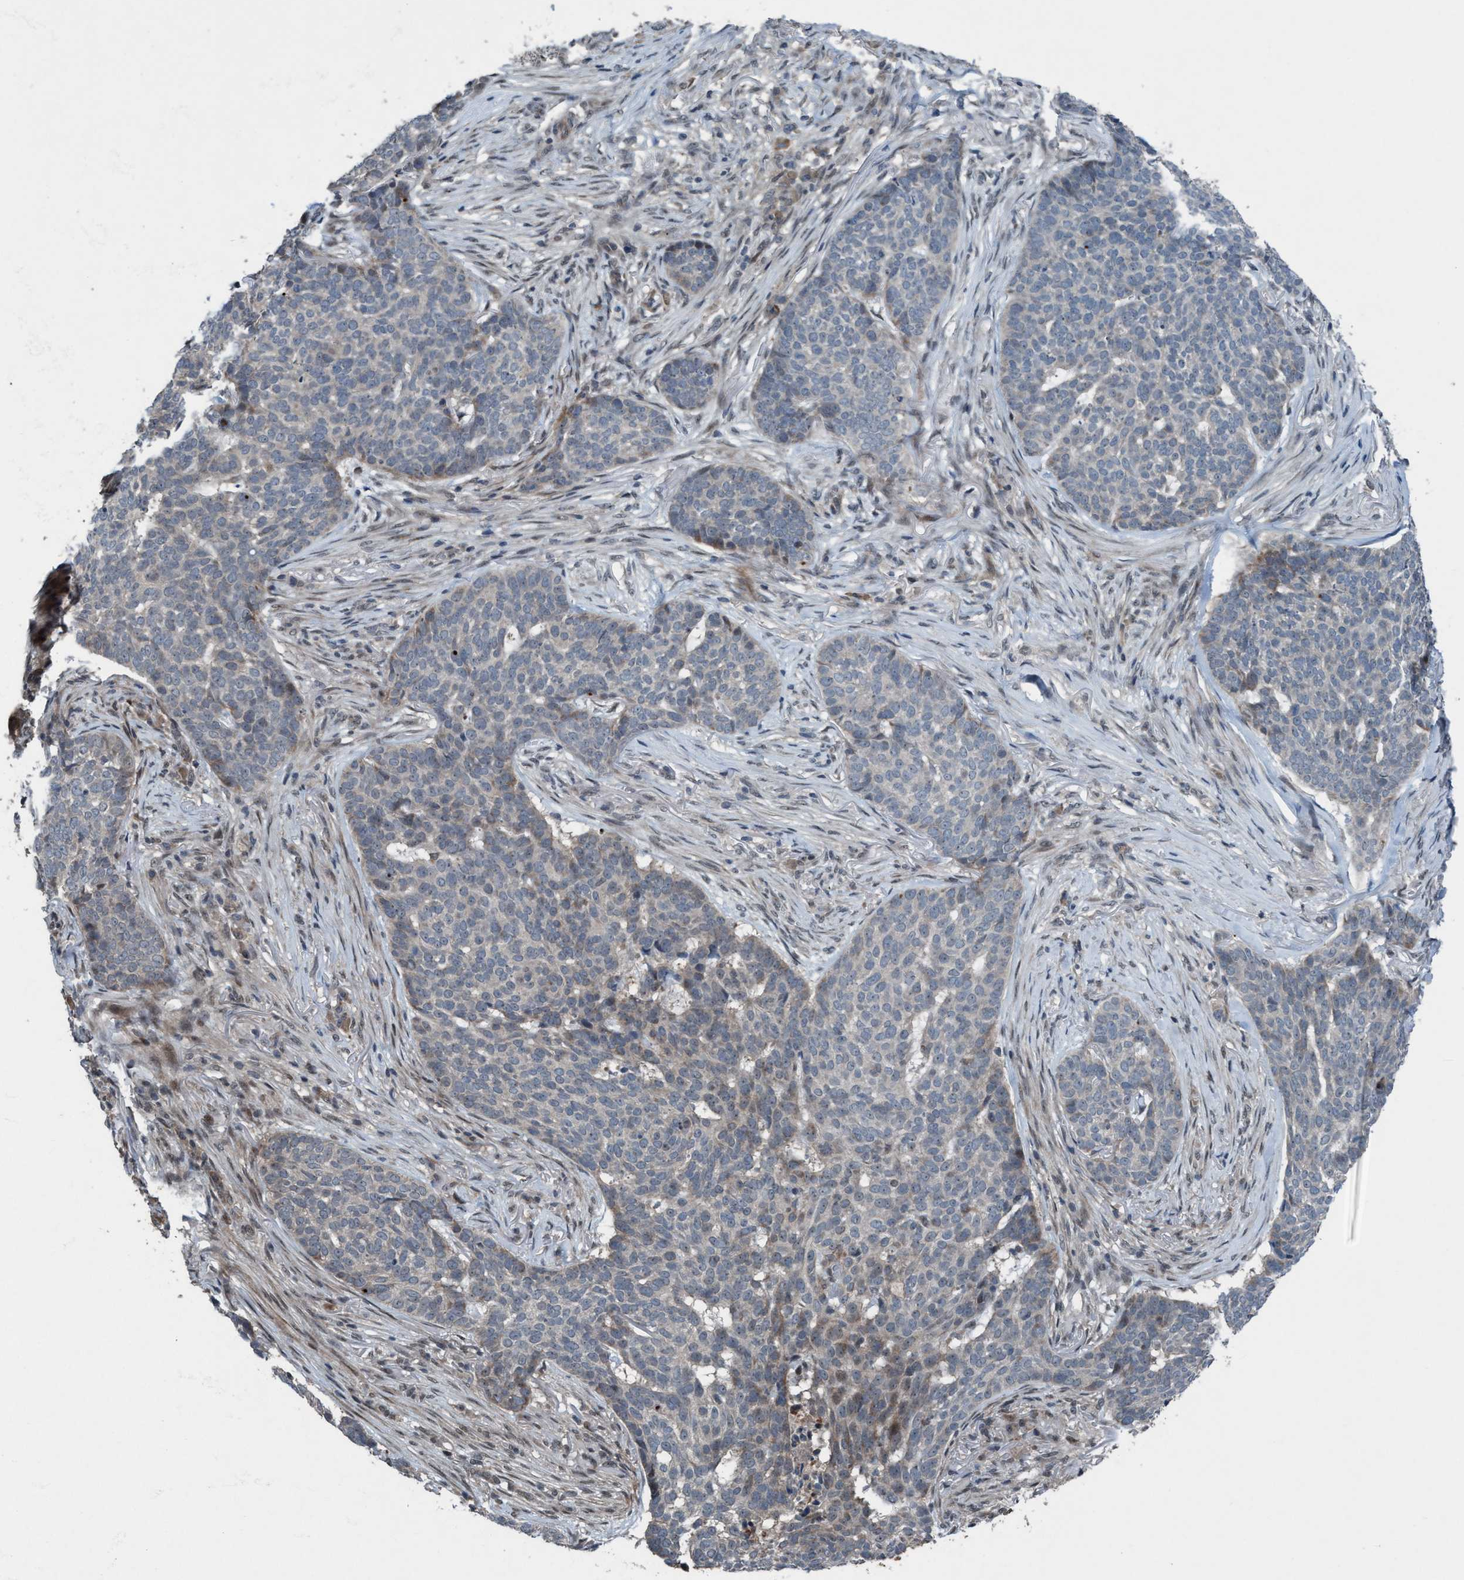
{"staining": {"intensity": "weak", "quantity": "<25%", "location": "cytoplasmic/membranous"}, "tissue": "skin cancer", "cell_type": "Tumor cells", "image_type": "cancer", "snomed": [{"axis": "morphology", "description": "Basal cell carcinoma"}, {"axis": "topography", "description": "Skin"}], "caption": "DAB immunohistochemical staining of human basal cell carcinoma (skin) reveals no significant expression in tumor cells.", "gene": "NISCH", "patient": {"sex": "male", "age": 85}}